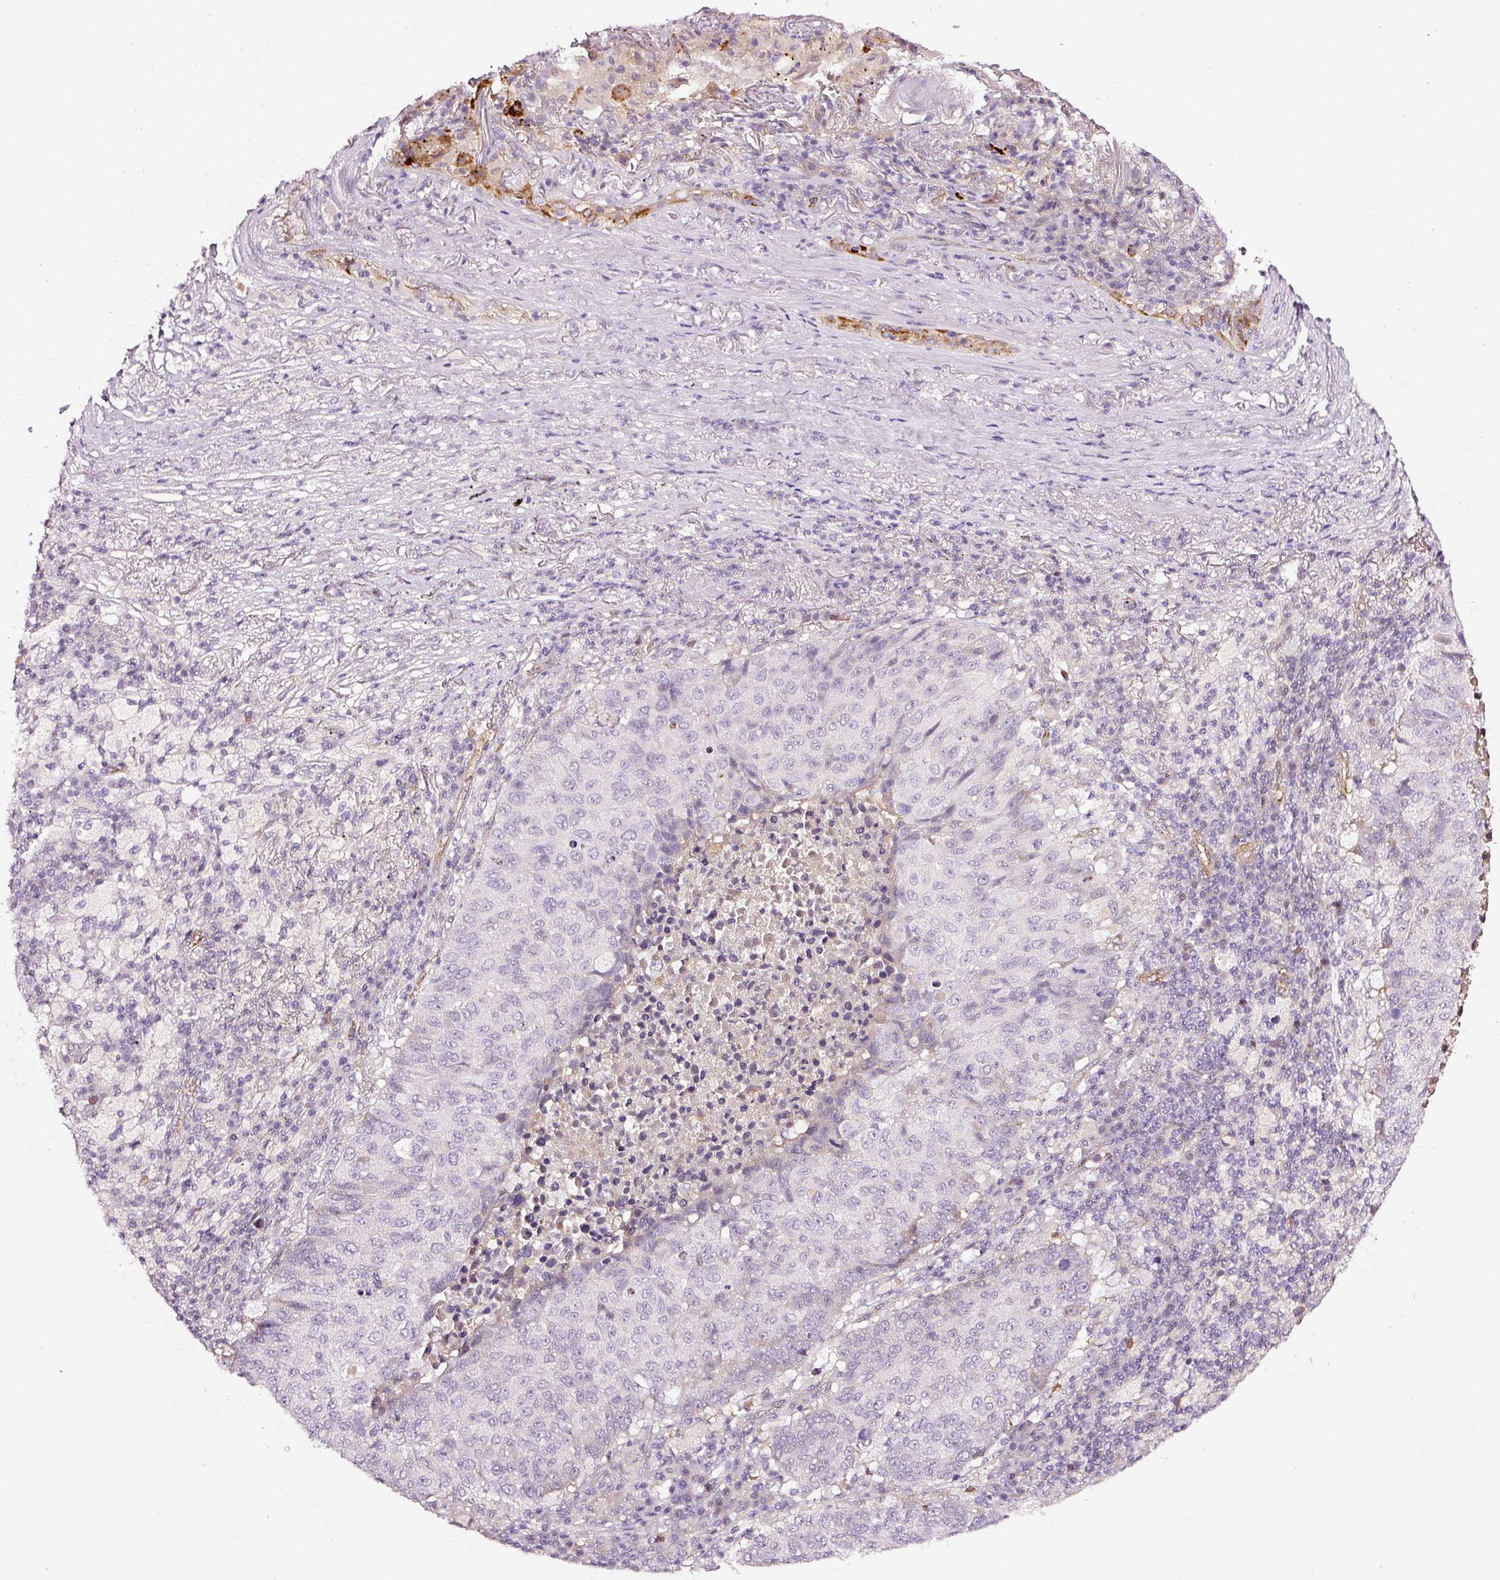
{"staining": {"intensity": "negative", "quantity": "none", "location": "none"}, "tissue": "lung cancer", "cell_type": "Tumor cells", "image_type": "cancer", "snomed": [{"axis": "morphology", "description": "Squamous cell carcinoma, NOS"}, {"axis": "topography", "description": "Lung"}], "caption": "This is a photomicrograph of IHC staining of lung cancer, which shows no positivity in tumor cells. (Stains: DAB immunohistochemistry with hematoxylin counter stain, Microscopy: brightfield microscopy at high magnification).", "gene": "ABCB4", "patient": {"sex": "male", "age": 73}}